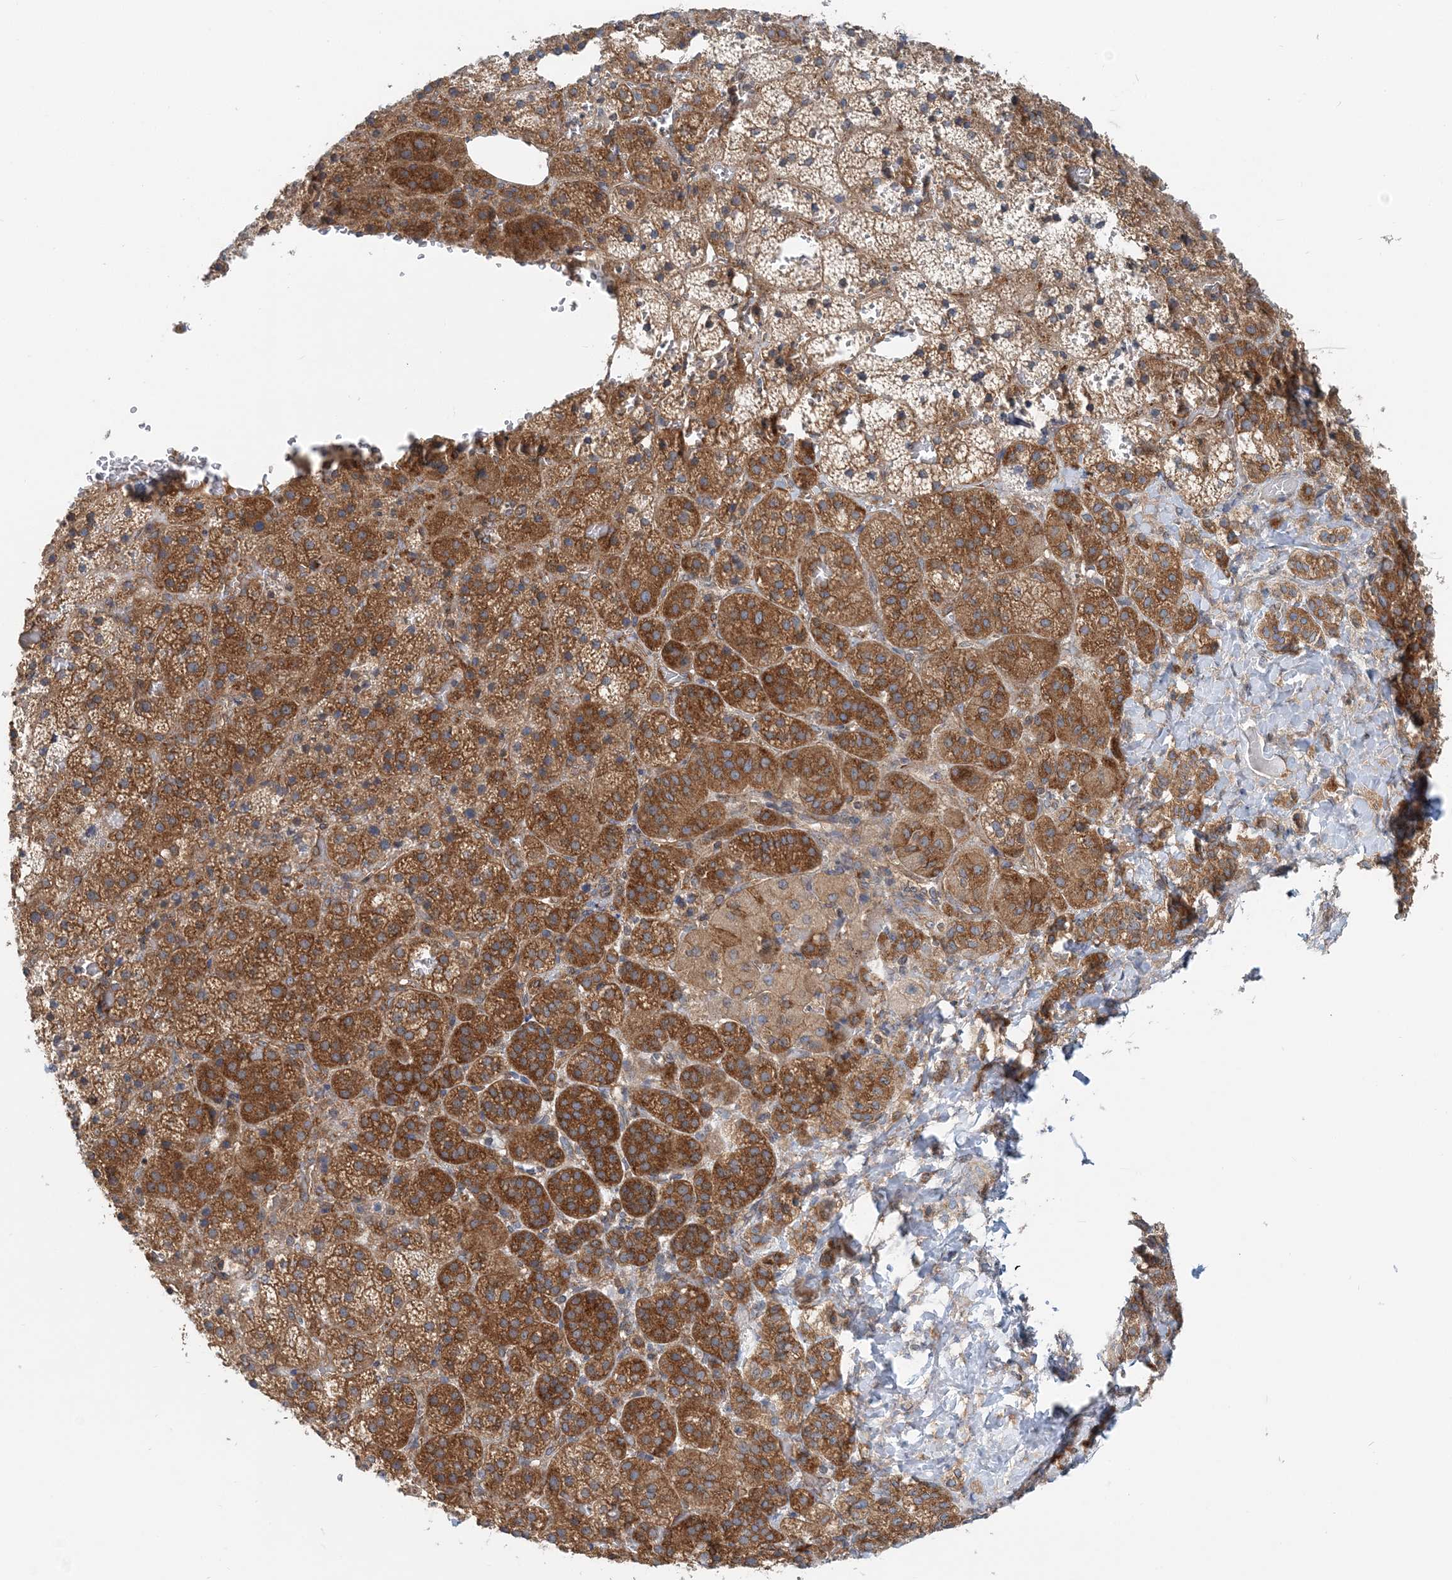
{"staining": {"intensity": "strong", "quantity": ">75%", "location": "cytoplasmic/membranous"}, "tissue": "adrenal gland", "cell_type": "Glandular cells", "image_type": "normal", "snomed": [{"axis": "morphology", "description": "Normal tissue, NOS"}, {"axis": "topography", "description": "Adrenal gland"}], "caption": "DAB (3,3'-diaminobenzidine) immunohistochemical staining of benign adrenal gland displays strong cytoplasmic/membranous protein staining in about >75% of glandular cells. The protein is stained brown, and the nuclei are stained in blue (DAB IHC with brightfield microscopy, high magnification).", "gene": "MOB4", "patient": {"sex": "female", "age": 59}}